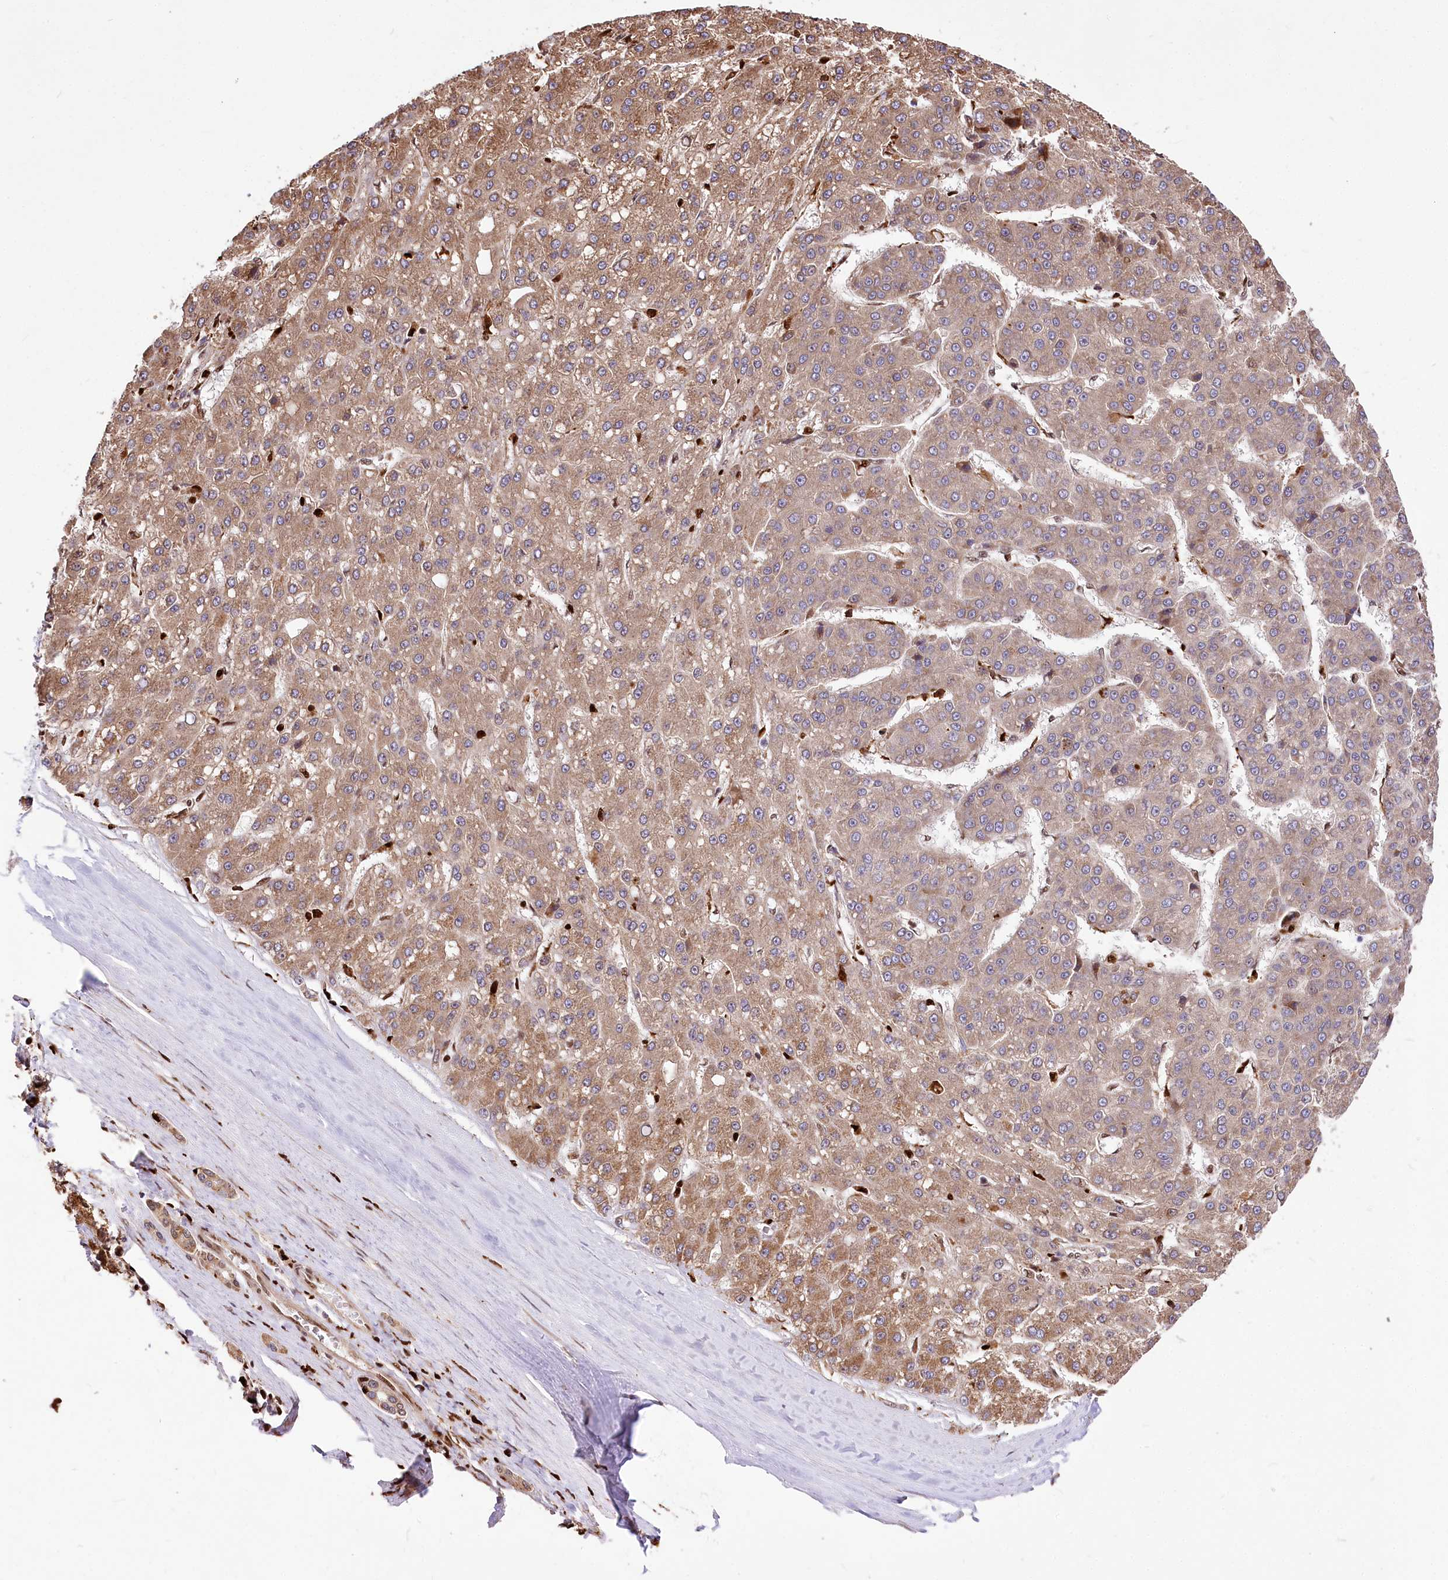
{"staining": {"intensity": "moderate", "quantity": ">75%", "location": "cytoplasmic/membranous"}, "tissue": "liver cancer", "cell_type": "Tumor cells", "image_type": "cancer", "snomed": [{"axis": "morphology", "description": "Carcinoma, Hepatocellular, NOS"}, {"axis": "topography", "description": "Liver"}], "caption": "Immunohistochemistry (DAB (3,3'-diaminobenzidine)) staining of human hepatocellular carcinoma (liver) shows moderate cytoplasmic/membranous protein staining in approximately >75% of tumor cells.", "gene": "FIGN", "patient": {"sex": "male", "age": 67}}